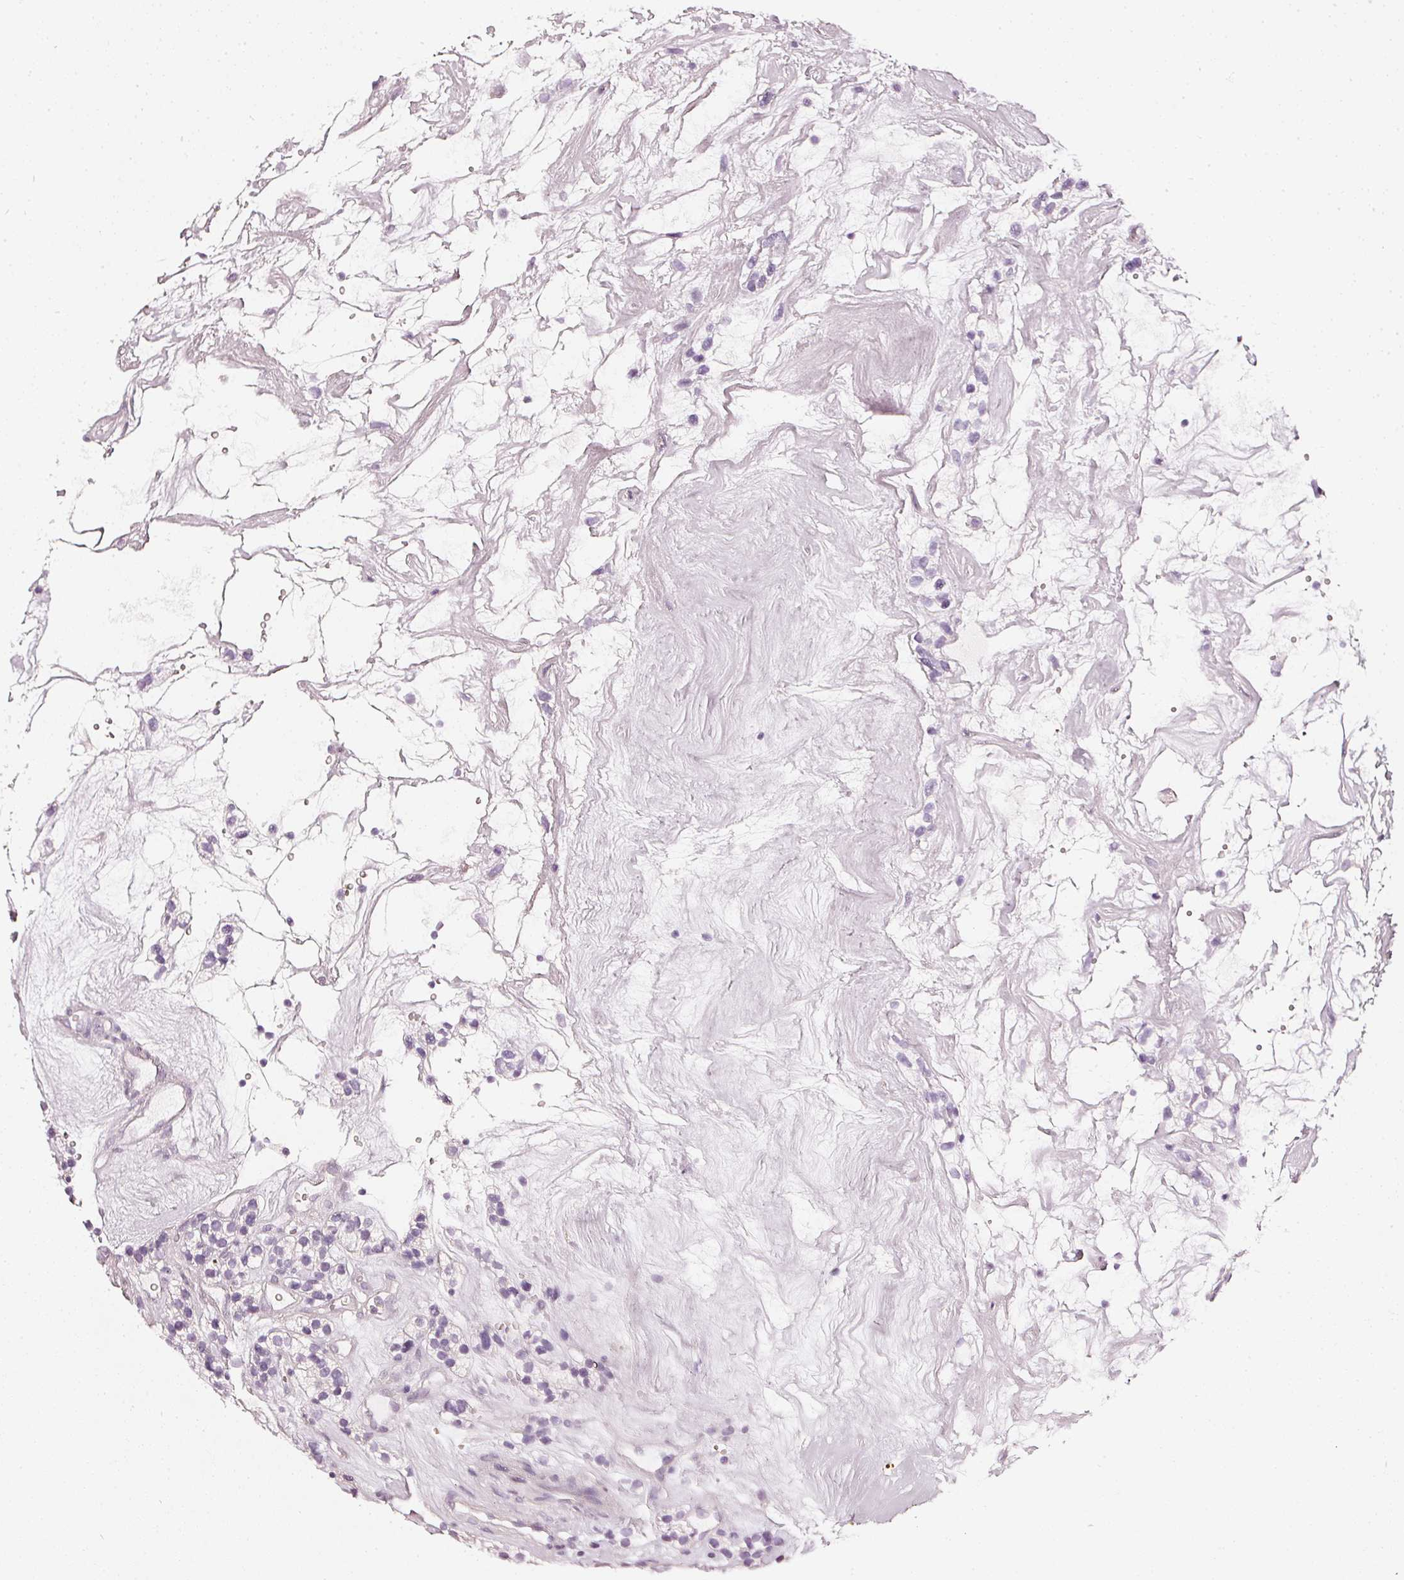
{"staining": {"intensity": "negative", "quantity": "none", "location": "none"}, "tissue": "renal cancer", "cell_type": "Tumor cells", "image_type": "cancer", "snomed": [{"axis": "morphology", "description": "Adenocarcinoma, NOS"}, {"axis": "topography", "description": "Kidney"}], "caption": "DAB (3,3'-diaminobenzidine) immunohistochemical staining of human renal adenocarcinoma displays no significant expression in tumor cells.", "gene": "CNP", "patient": {"sex": "female", "age": 57}}